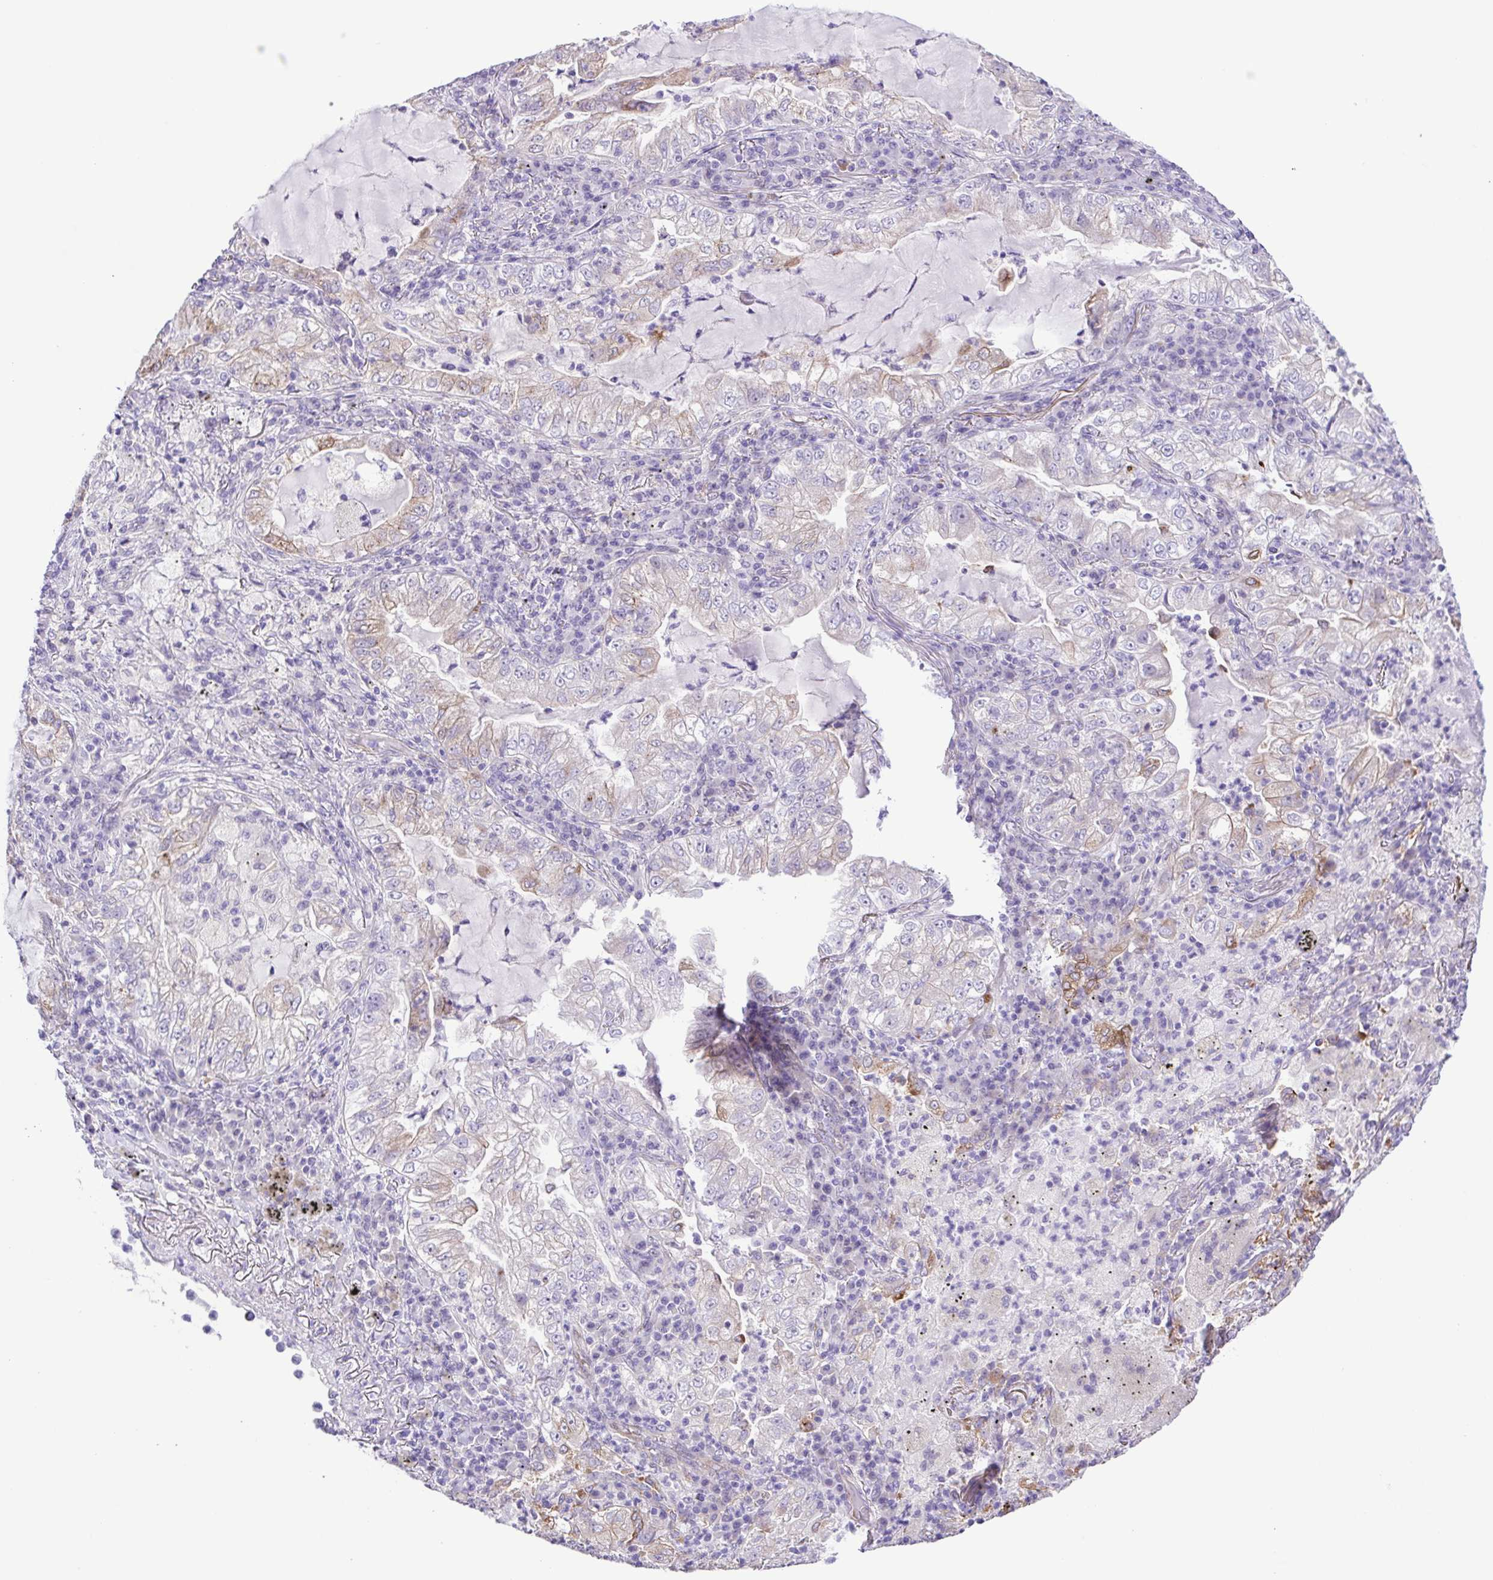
{"staining": {"intensity": "moderate", "quantity": "<25%", "location": "cytoplasmic/membranous"}, "tissue": "lung cancer", "cell_type": "Tumor cells", "image_type": "cancer", "snomed": [{"axis": "morphology", "description": "Adenocarcinoma, NOS"}, {"axis": "topography", "description": "Lung"}], "caption": "Immunohistochemical staining of human lung cancer displays low levels of moderate cytoplasmic/membranous protein staining in approximately <25% of tumor cells.", "gene": "DCLK2", "patient": {"sex": "female", "age": 73}}